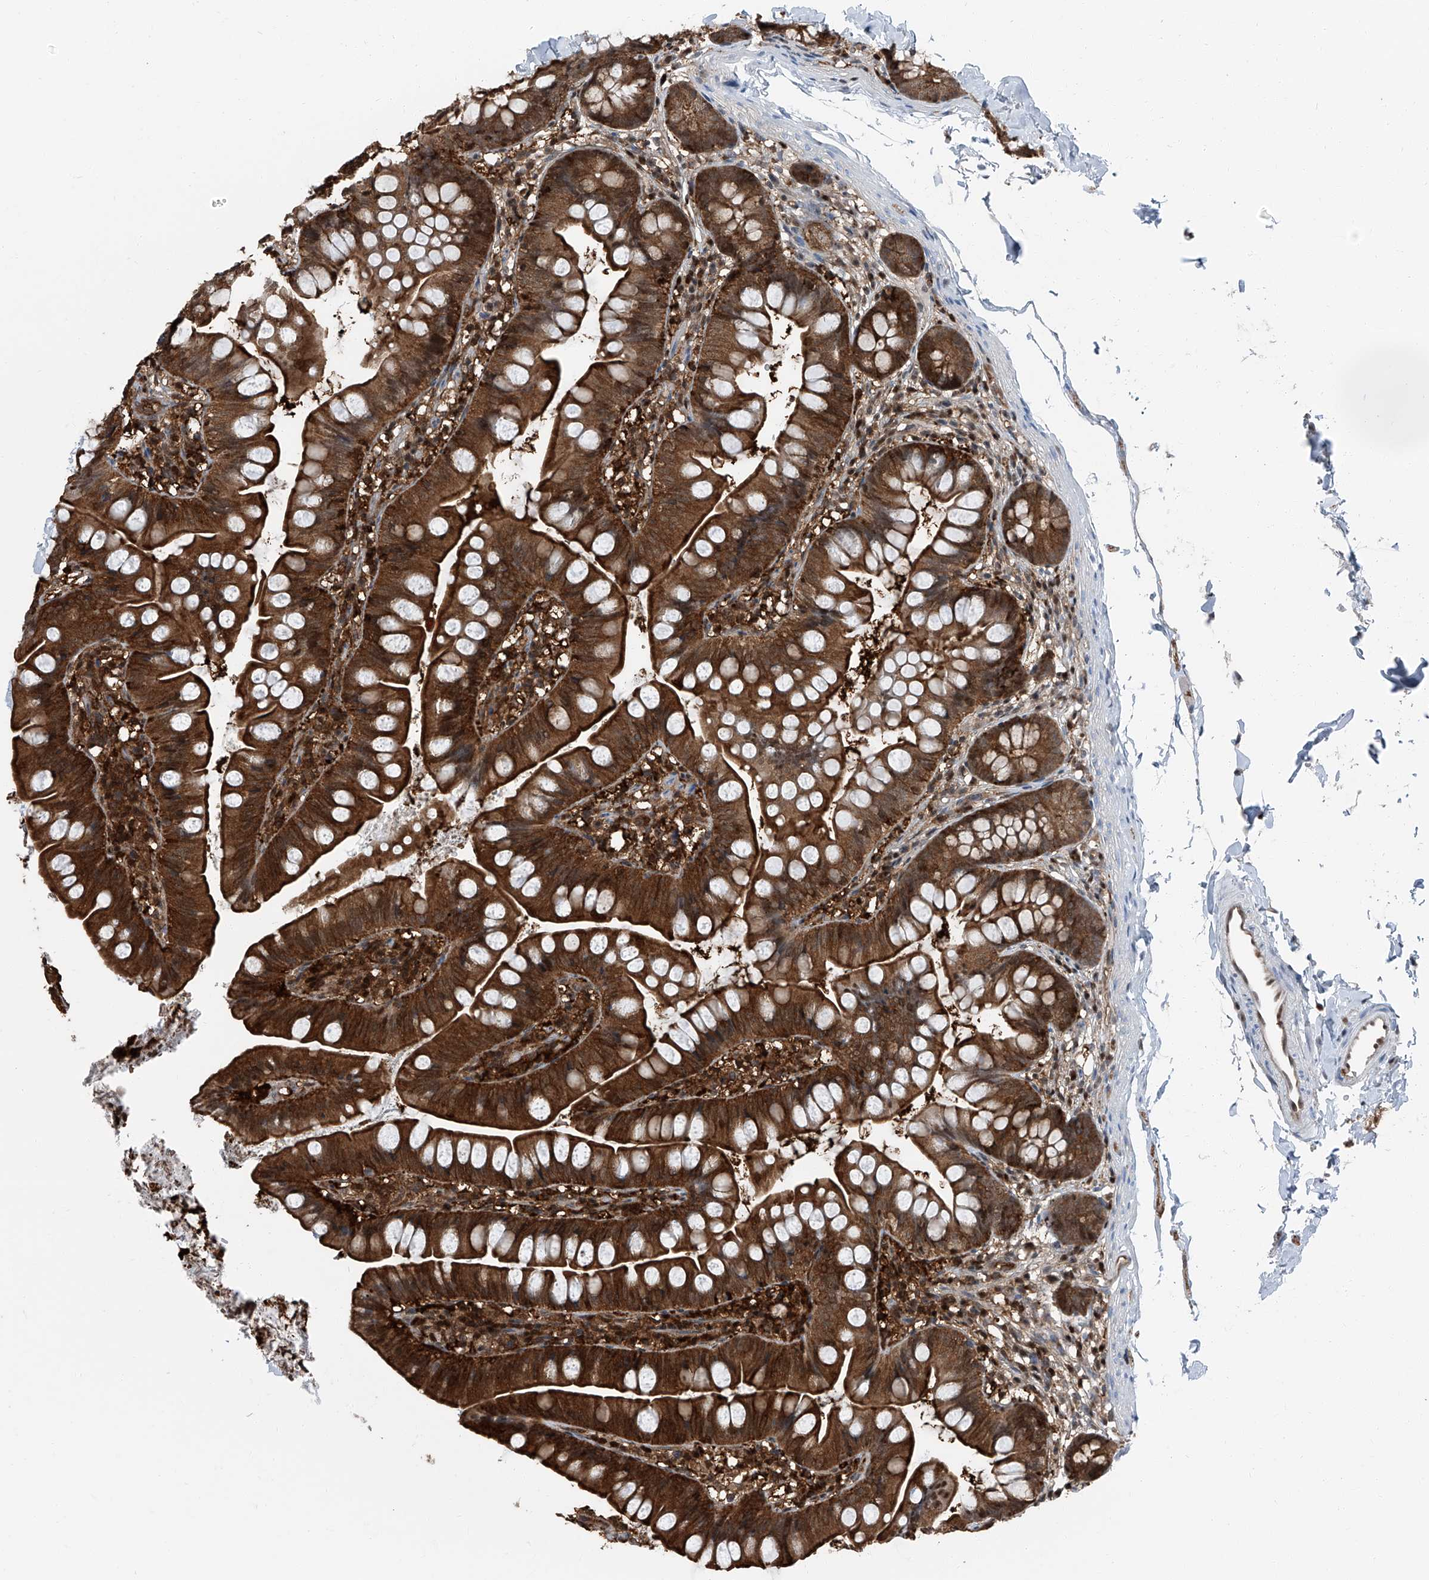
{"staining": {"intensity": "strong", "quantity": ">75%", "location": "cytoplasmic/membranous,nuclear"}, "tissue": "small intestine", "cell_type": "Glandular cells", "image_type": "normal", "snomed": [{"axis": "morphology", "description": "Normal tissue, NOS"}, {"axis": "topography", "description": "Small intestine"}], "caption": "Glandular cells demonstrate high levels of strong cytoplasmic/membranous,nuclear staining in about >75% of cells in benign small intestine.", "gene": "PSMB10", "patient": {"sex": "male", "age": 7}}